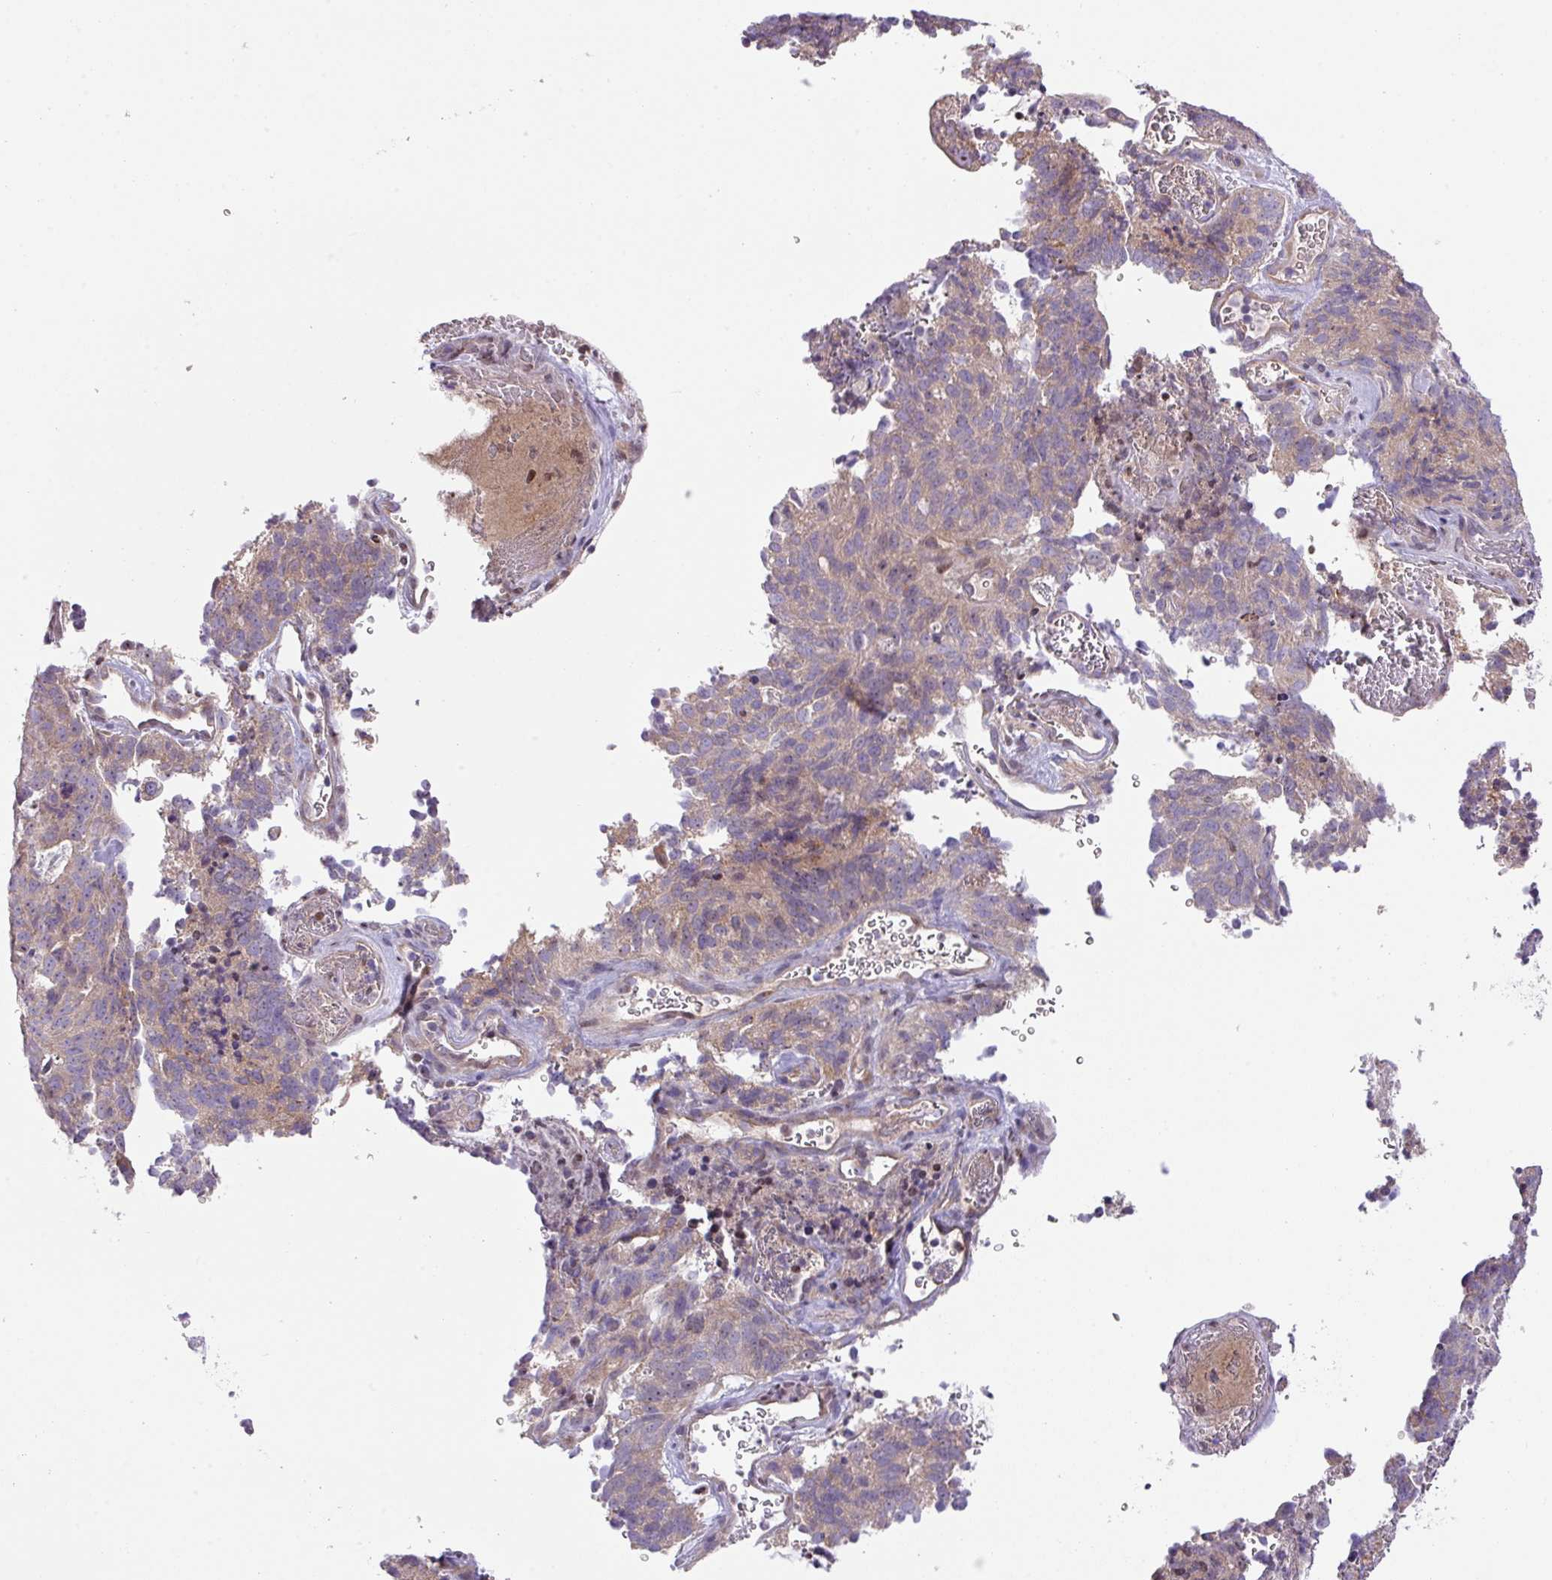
{"staining": {"intensity": "weak", "quantity": "<25%", "location": "cytoplasmic/membranous"}, "tissue": "cervical cancer", "cell_type": "Tumor cells", "image_type": "cancer", "snomed": [{"axis": "morphology", "description": "Adenocarcinoma, NOS"}, {"axis": "topography", "description": "Cervix"}], "caption": "A photomicrograph of human adenocarcinoma (cervical) is negative for staining in tumor cells. (DAB (3,3'-diaminobenzidine) immunohistochemistry (IHC) with hematoxylin counter stain).", "gene": "ZNF394", "patient": {"sex": "female", "age": 38}}